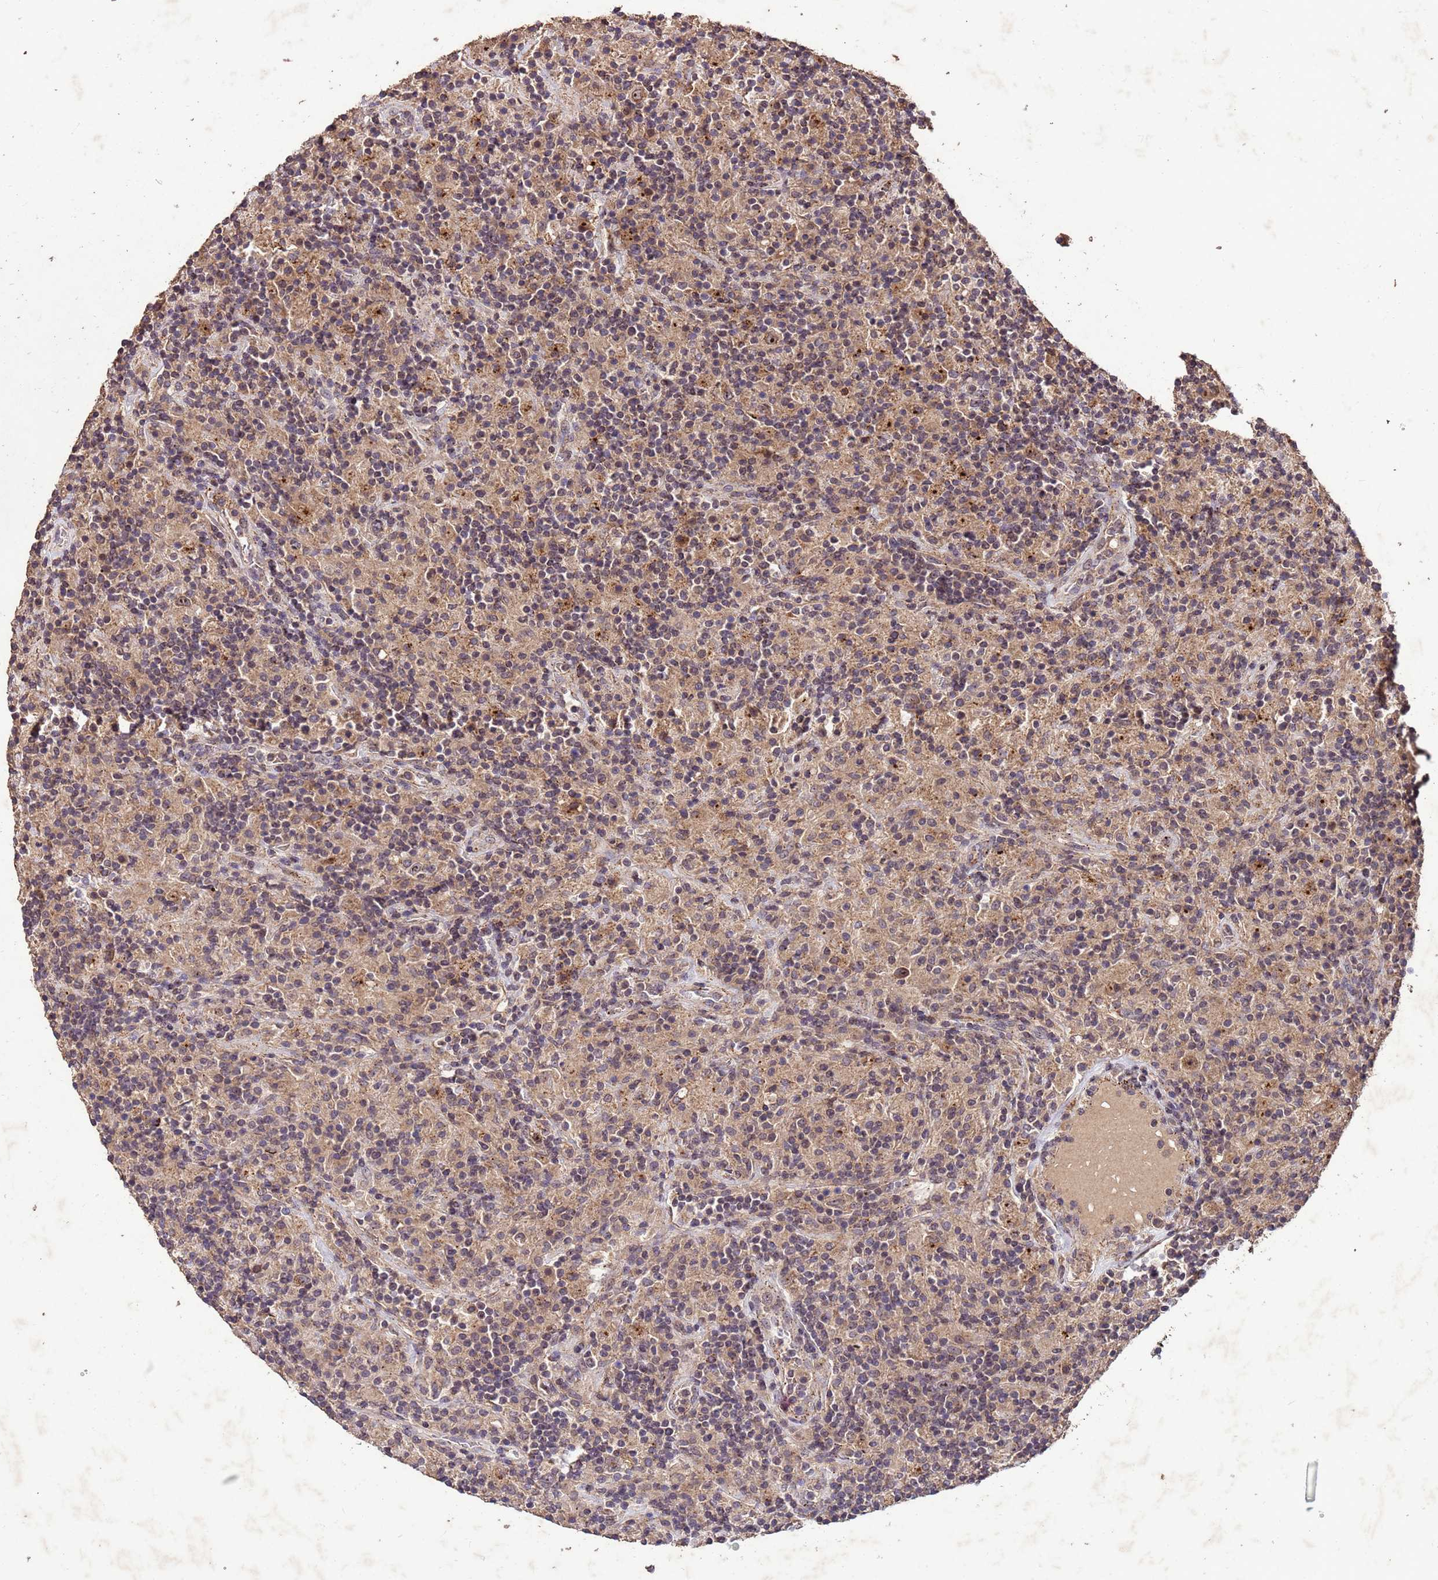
{"staining": {"intensity": "weak", "quantity": ">75%", "location": "cytoplasmic/membranous,nuclear"}, "tissue": "lymphoma", "cell_type": "Tumor cells", "image_type": "cancer", "snomed": [{"axis": "morphology", "description": "Hodgkin's disease, NOS"}, {"axis": "topography", "description": "Lymph node"}], "caption": "This histopathology image shows immunohistochemistry staining of human lymphoma, with low weak cytoplasmic/membranous and nuclear staining in approximately >75% of tumor cells.", "gene": "TOR4A", "patient": {"sex": "male", "age": 70}}